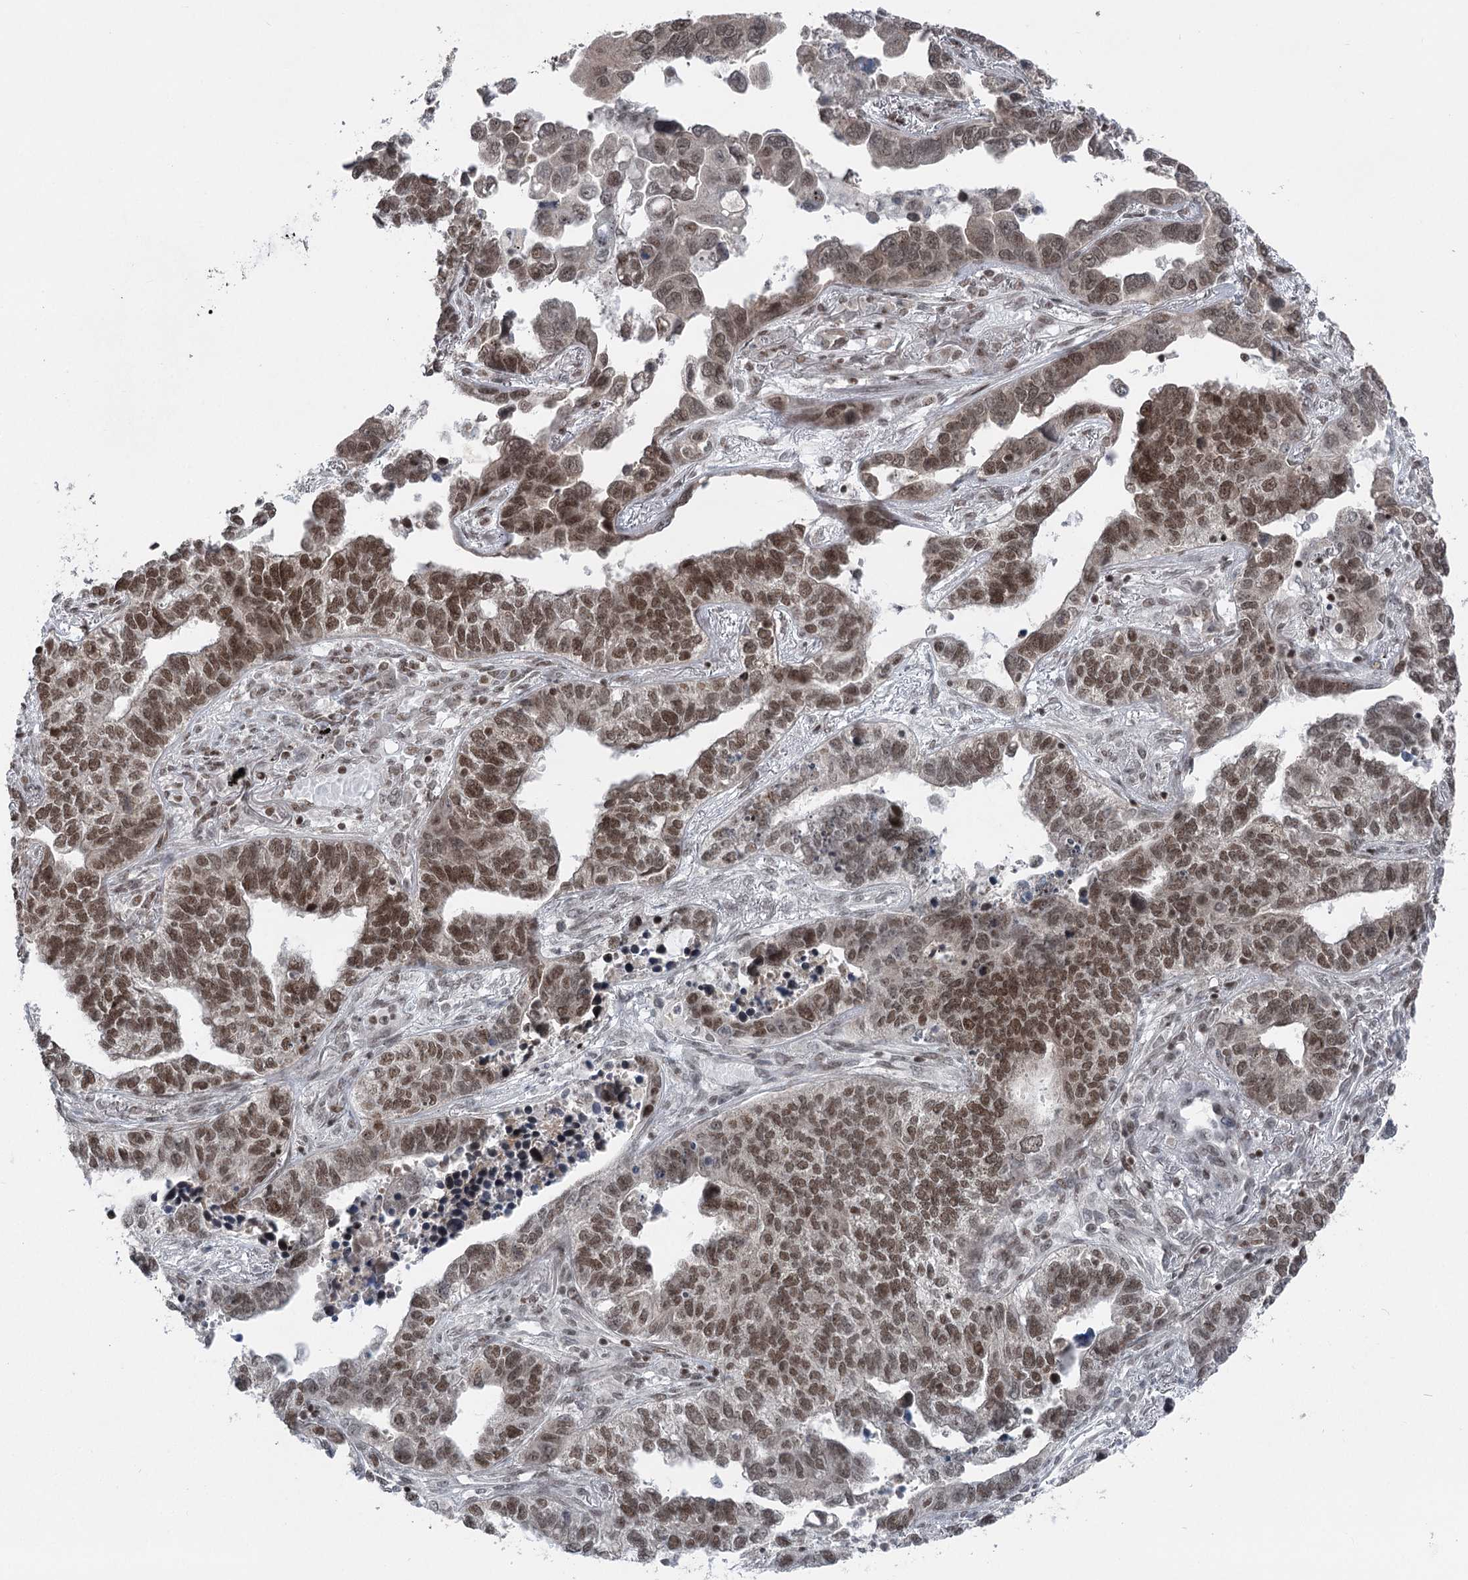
{"staining": {"intensity": "strong", "quantity": "25%-75%", "location": "nuclear"}, "tissue": "lung cancer", "cell_type": "Tumor cells", "image_type": "cancer", "snomed": [{"axis": "morphology", "description": "Adenocarcinoma, NOS"}, {"axis": "topography", "description": "Lung"}], "caption": "Protein staining by immunohistochemistry shows strong nuclear positivity in about 25%-75% of tumor cells in lung cancer (adenocarcinoma).", "gene": "CGGBP1", "patient": {"sex": "male", "age": 67}}